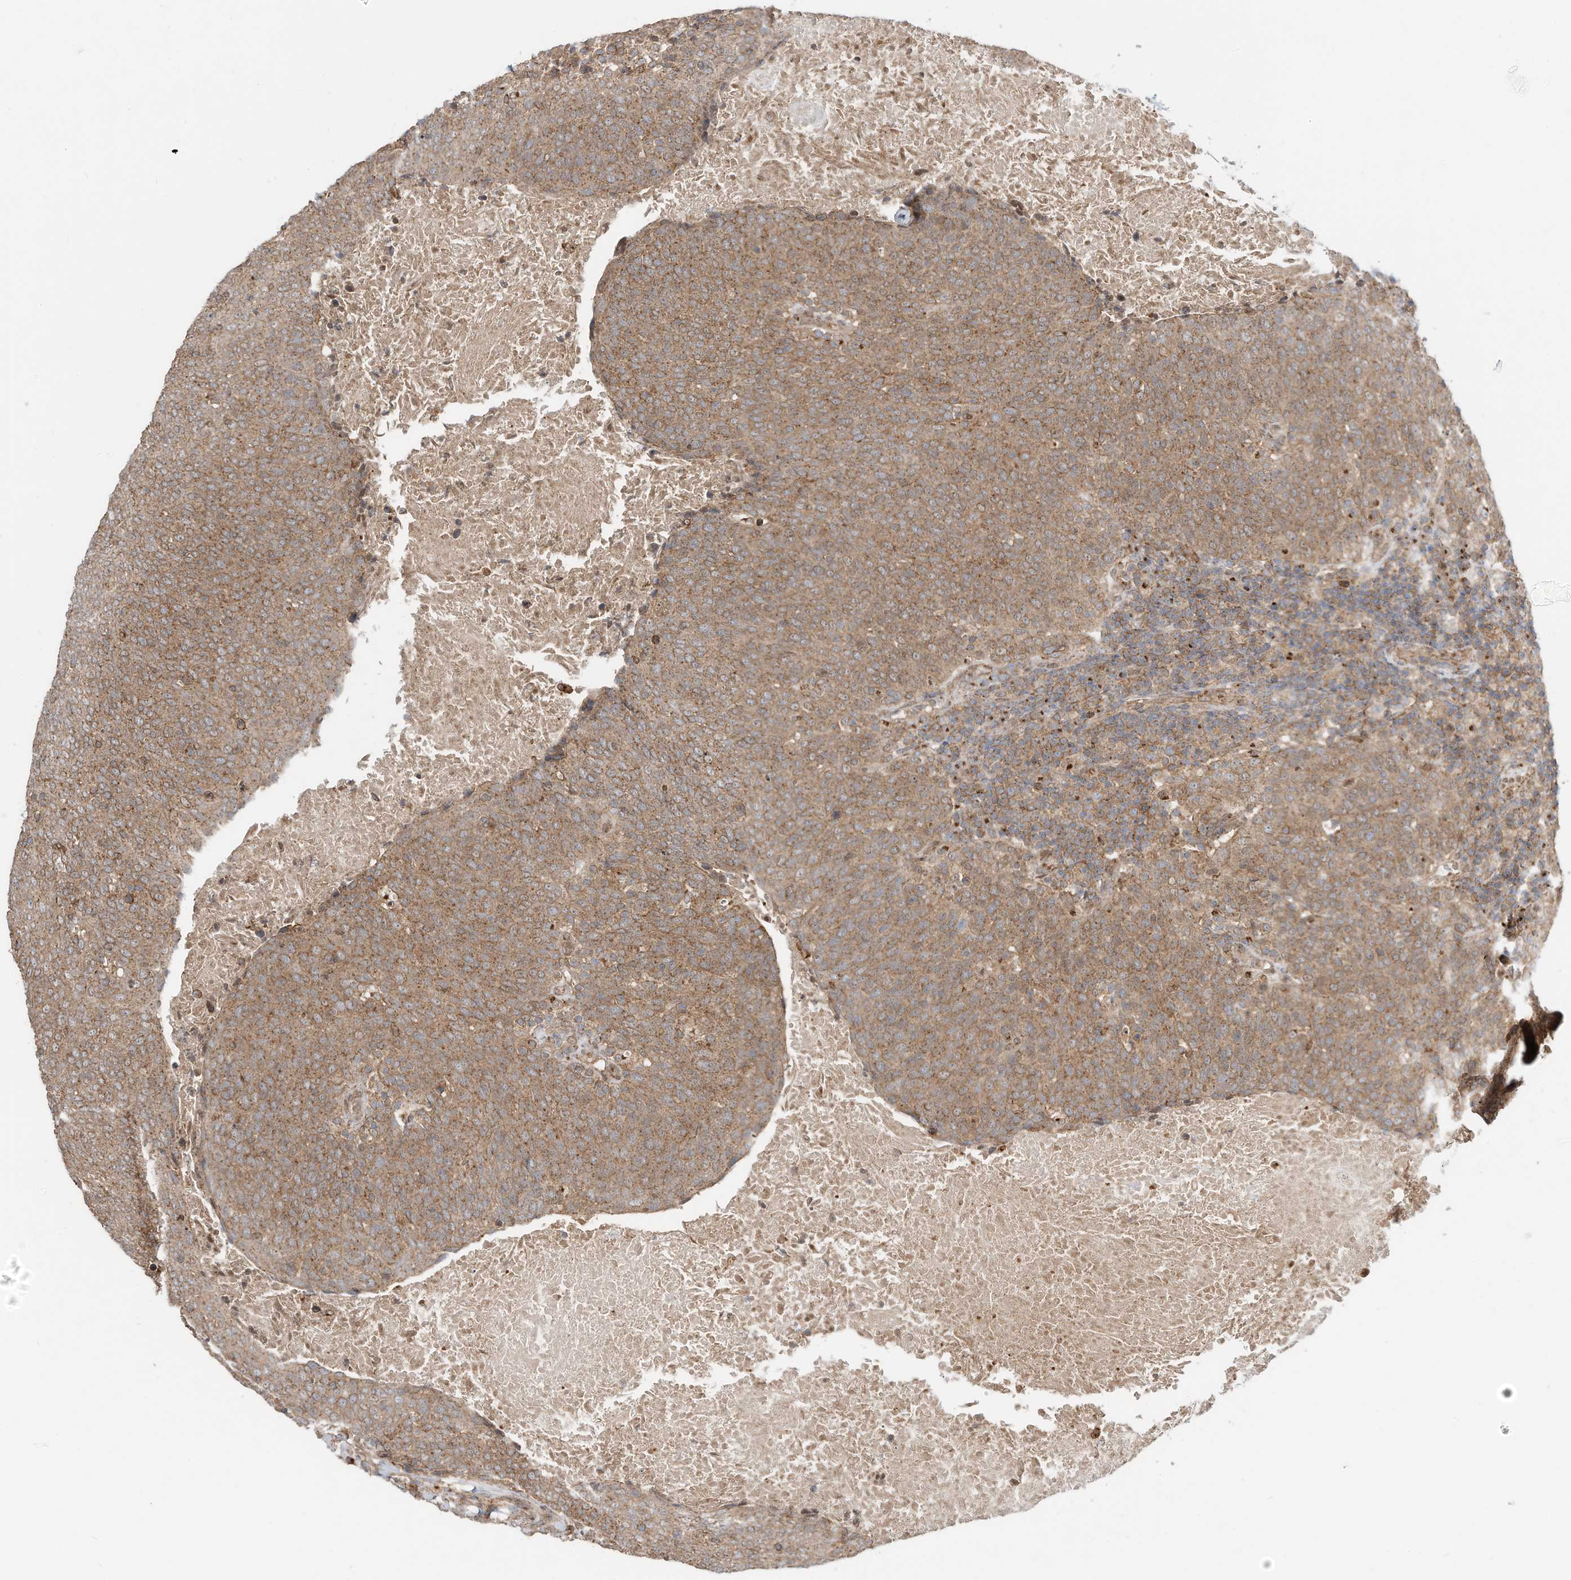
{"staining": {"intensity": "moderate", "quantity": ">75%", "location": "cytoplasmic/membranous"}, "tissue": "head and neck cancer", "cell_type": "Tumor cells", "image_type": "cancer", "snomed": [{"axis": "morphology", "description": "Squamous cell carcinoma, NOS"}, {"axis": "morphology", "description": "Squamous cell carcinoma, metastatic, NOS"}, {"axis": "topography", "description": "Lymph node"}, {"axis": "topography", "description": "Head-Neck"}], "caption": "This image demonstrates head and neck cancer stained with IHC to label a protein in brown. The cytoplasmic/membranous of tumor cells show moderate positivity for the protein. Nuclei are counter-stained blue.", "gene": "CUX1", "patient": {"sex": "male", "age": 62}}